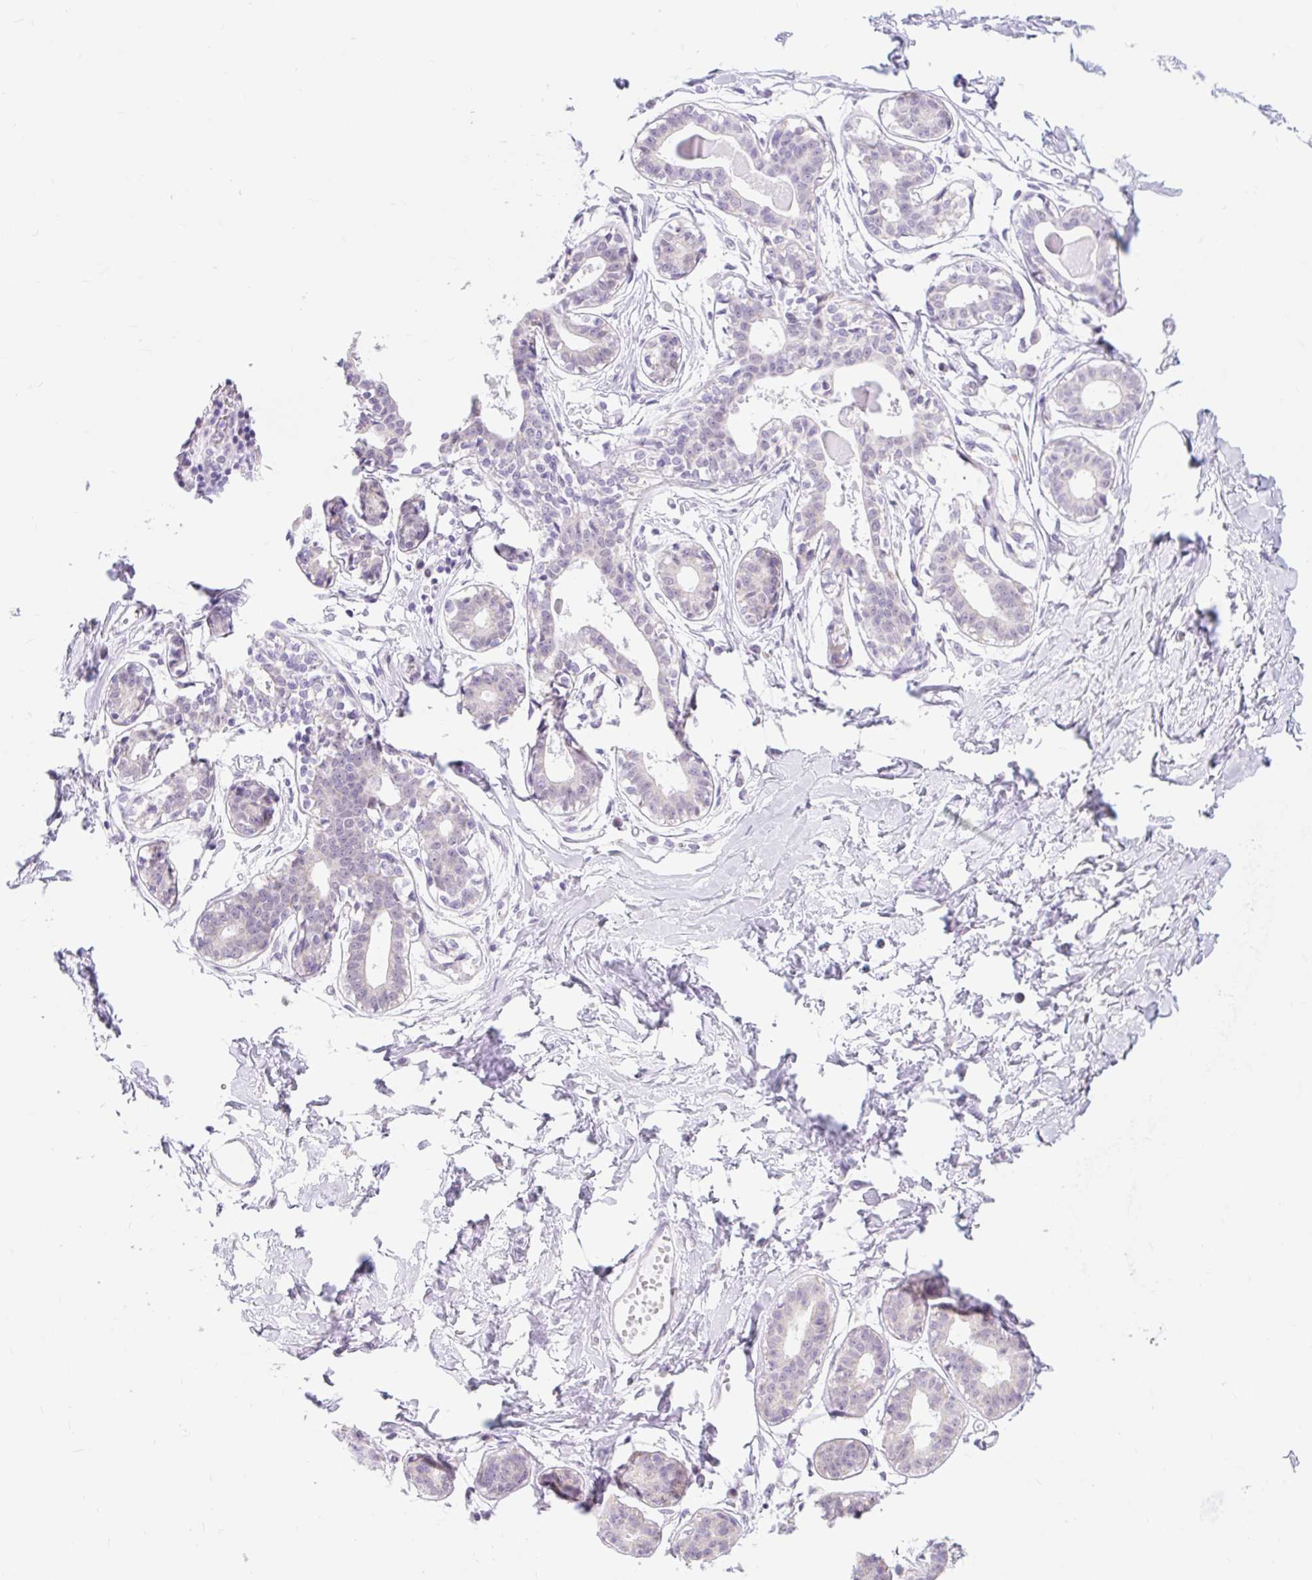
{"staining": {"intensity": "negative", "quantity": "none", "location": "none"}, "tissue": "breast", "cell_type": "Adipocytes", "image_type": "normal", "snomed": [{"axis": "morphology", "description": "Normal tissue, NOS"}, {"axis": "topography", "description": "Breast"}], "caption": "Protein analysis of benign breast shows no significant staining in adipocytes. (DAB (3,3'-diaminobenzidine) immunohistochemistry with hematoxylin counter stain).", "gene": "ITPK1", "patient": {"sex": "female", "age": 45}}